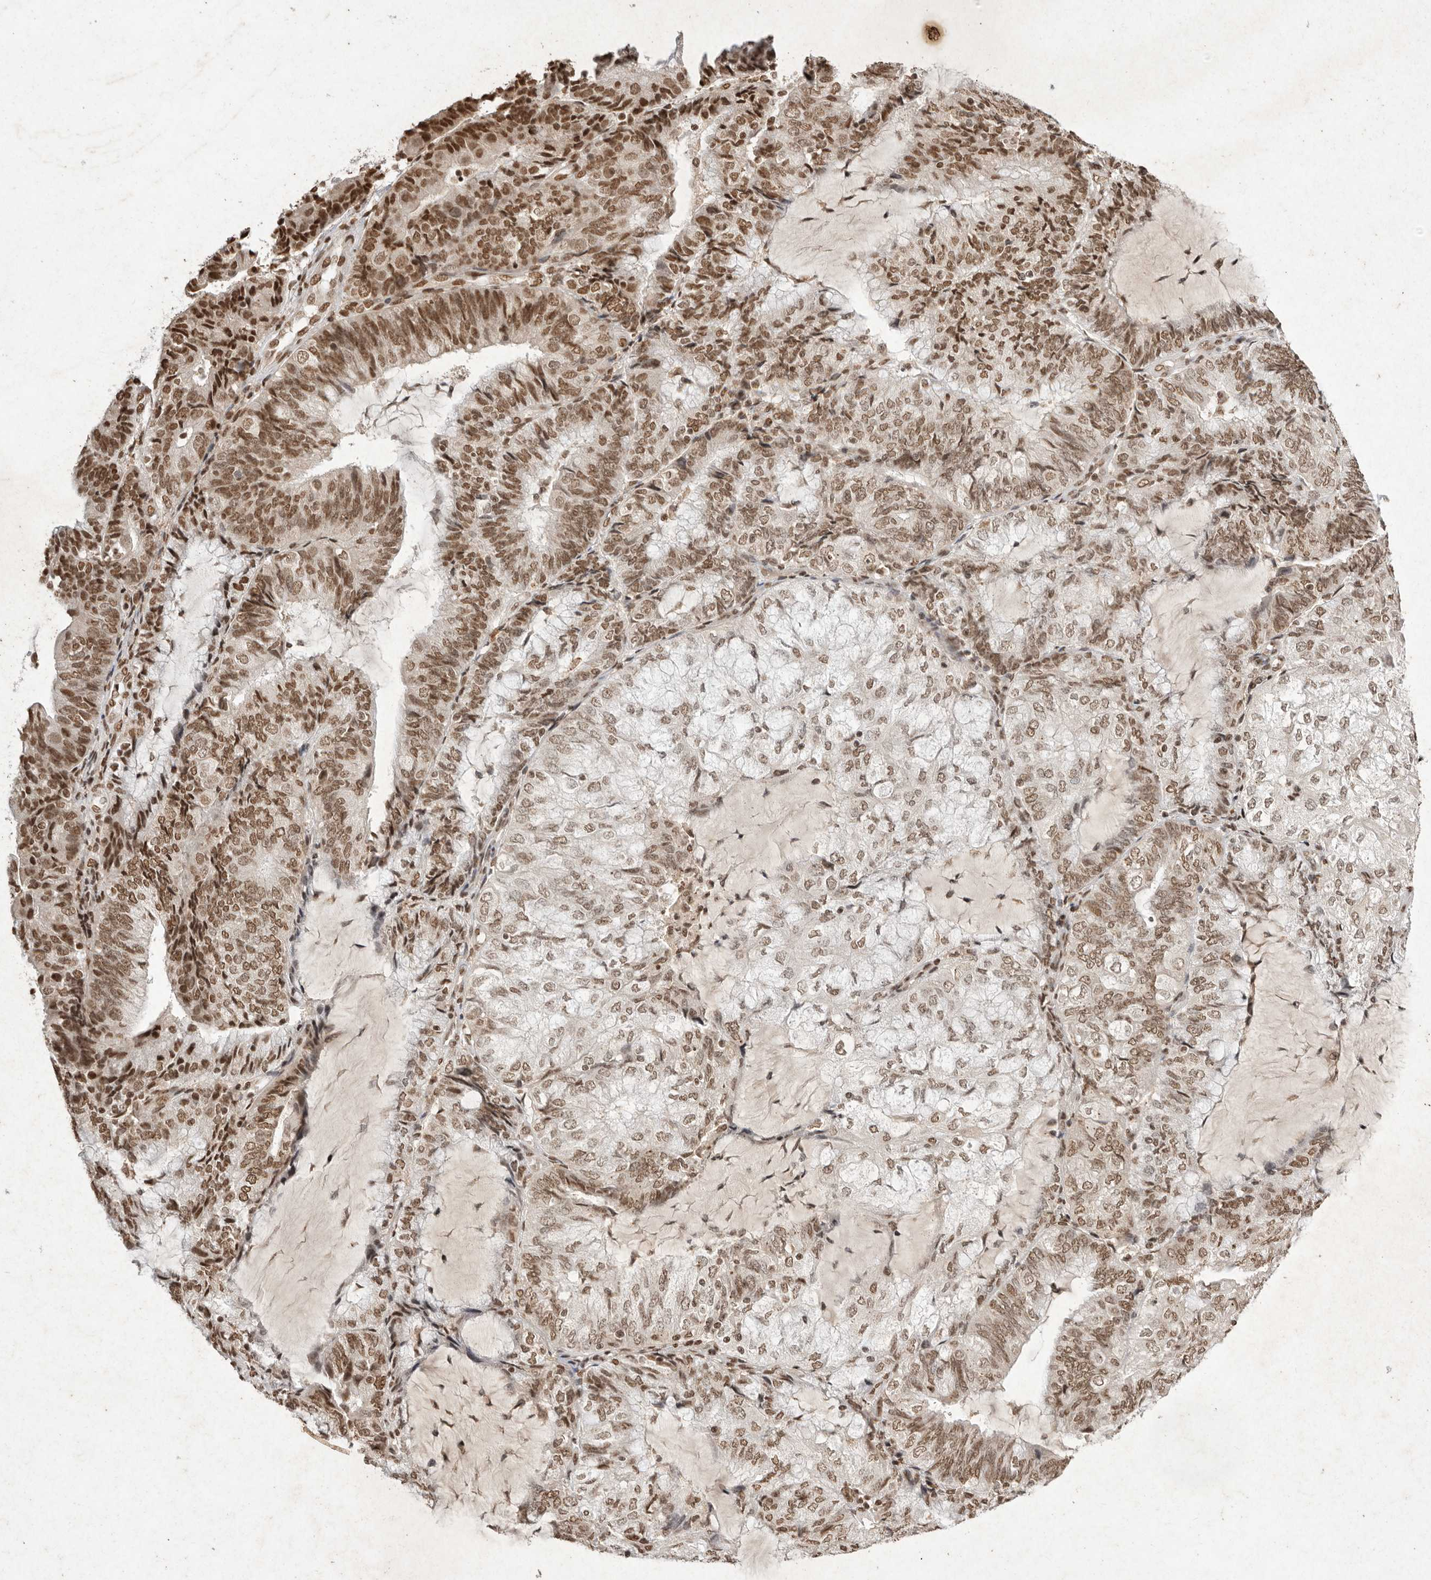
{"staining": {"intensity": "moderate", "quantity": ">75%", "location": "nuclear"}, "tissue": "endometrial cancer", "cell_type": "Tumor cells", "image_type": "cancer", "snomed": [{"axis": "morphology", "description": "Adenocarcinoma, NOS"}, {"axis": "topography", "description": "Endometrium"}], "caption": "Moderate nuclear expression for a protein is appreciated in approximately >75% of tumor cells of endometrial cancer using immunohistochemistry.", "gene": "NKX3-2", "patient": {"sex": "female", "age": 81}}